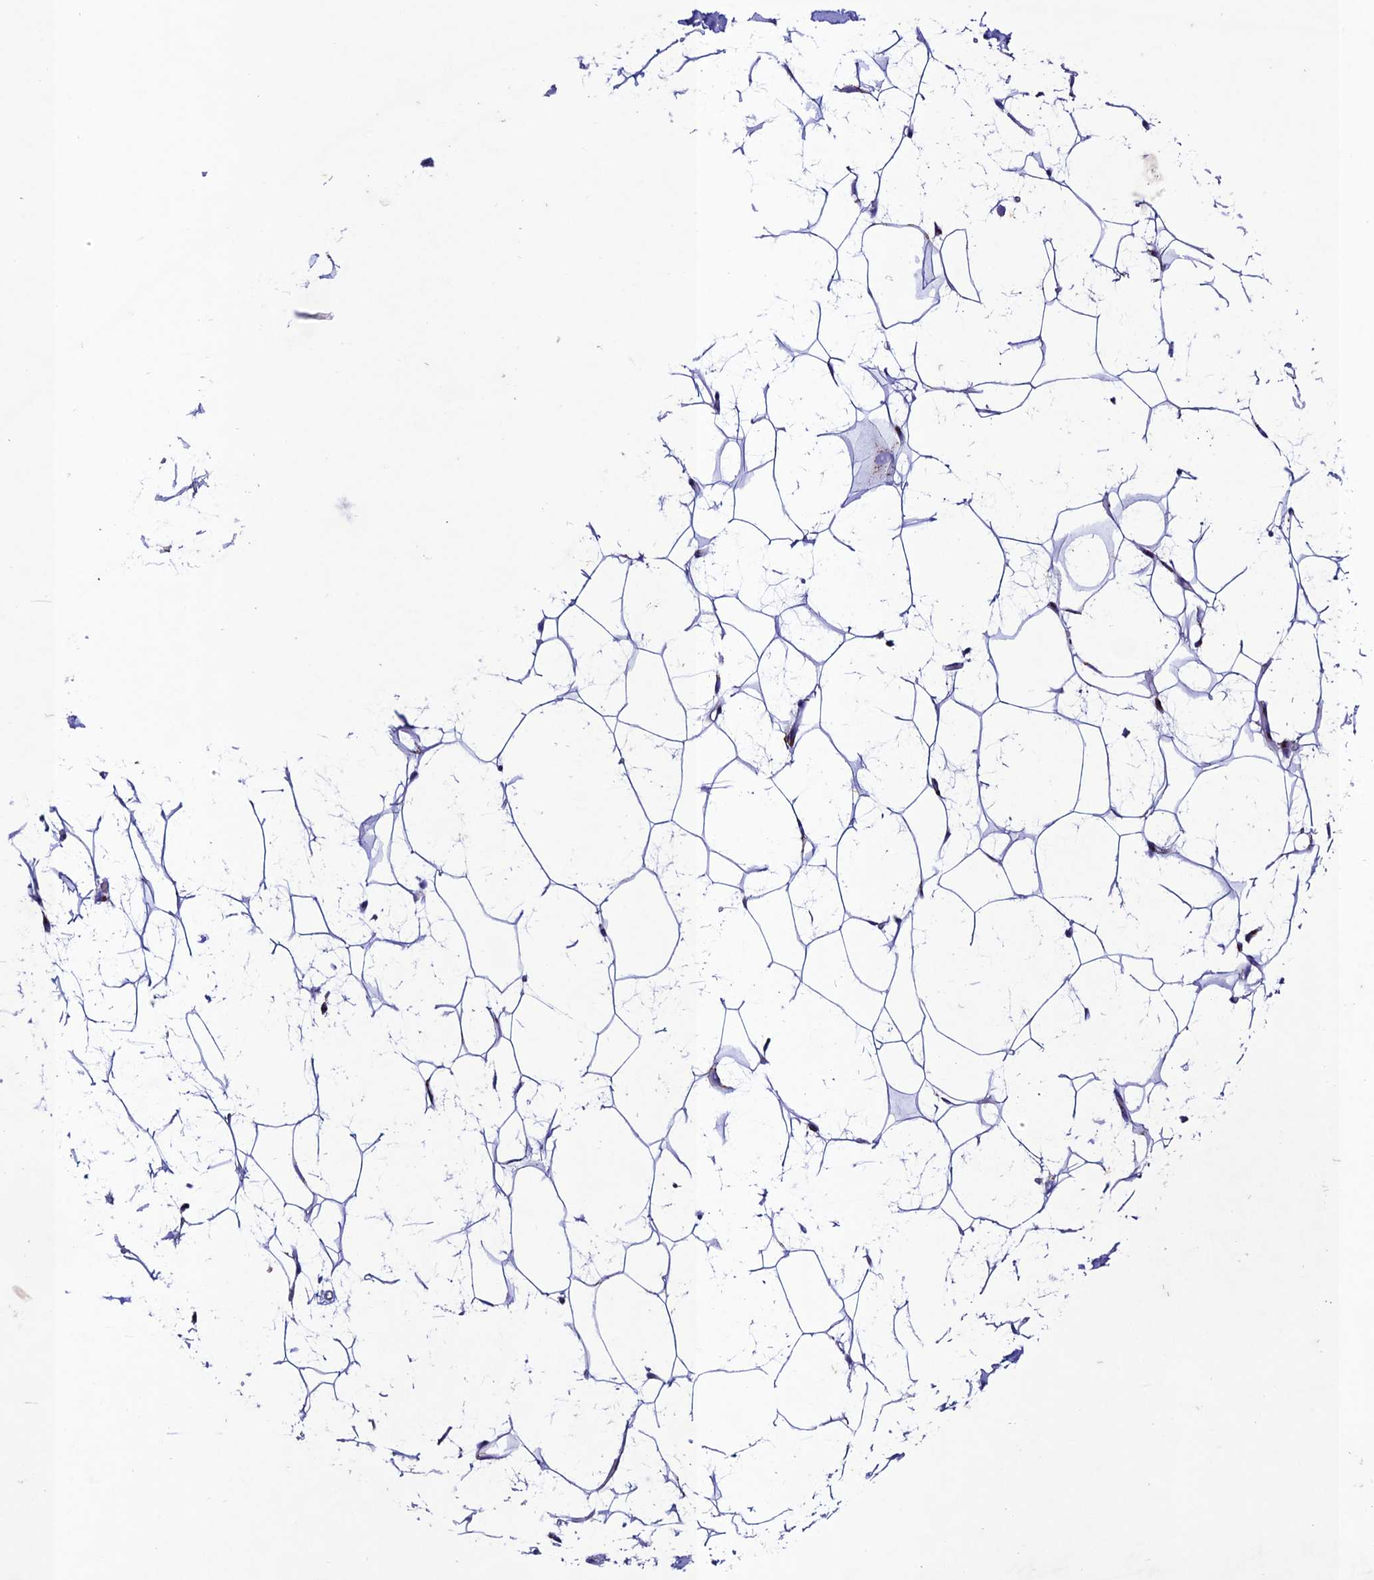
{"staining": {"intensity": "negative", "quantity": "none", "location": "none"}, "tissue": "adipose tissue", "cell_type": "Adipocytes", "image_type": "normal", "snomed": [{"axis": "morphology", "description": "Normal tissue, NOS"}, {"axis": "topography", "description": "Breast"}], "caption": "Immunohistochemistry (IHC) of benign human adipose tissue exhibits no expression in adipocytes.", "gene": "OR51Q1", "patient": {"sex": "female", "age": 26}}